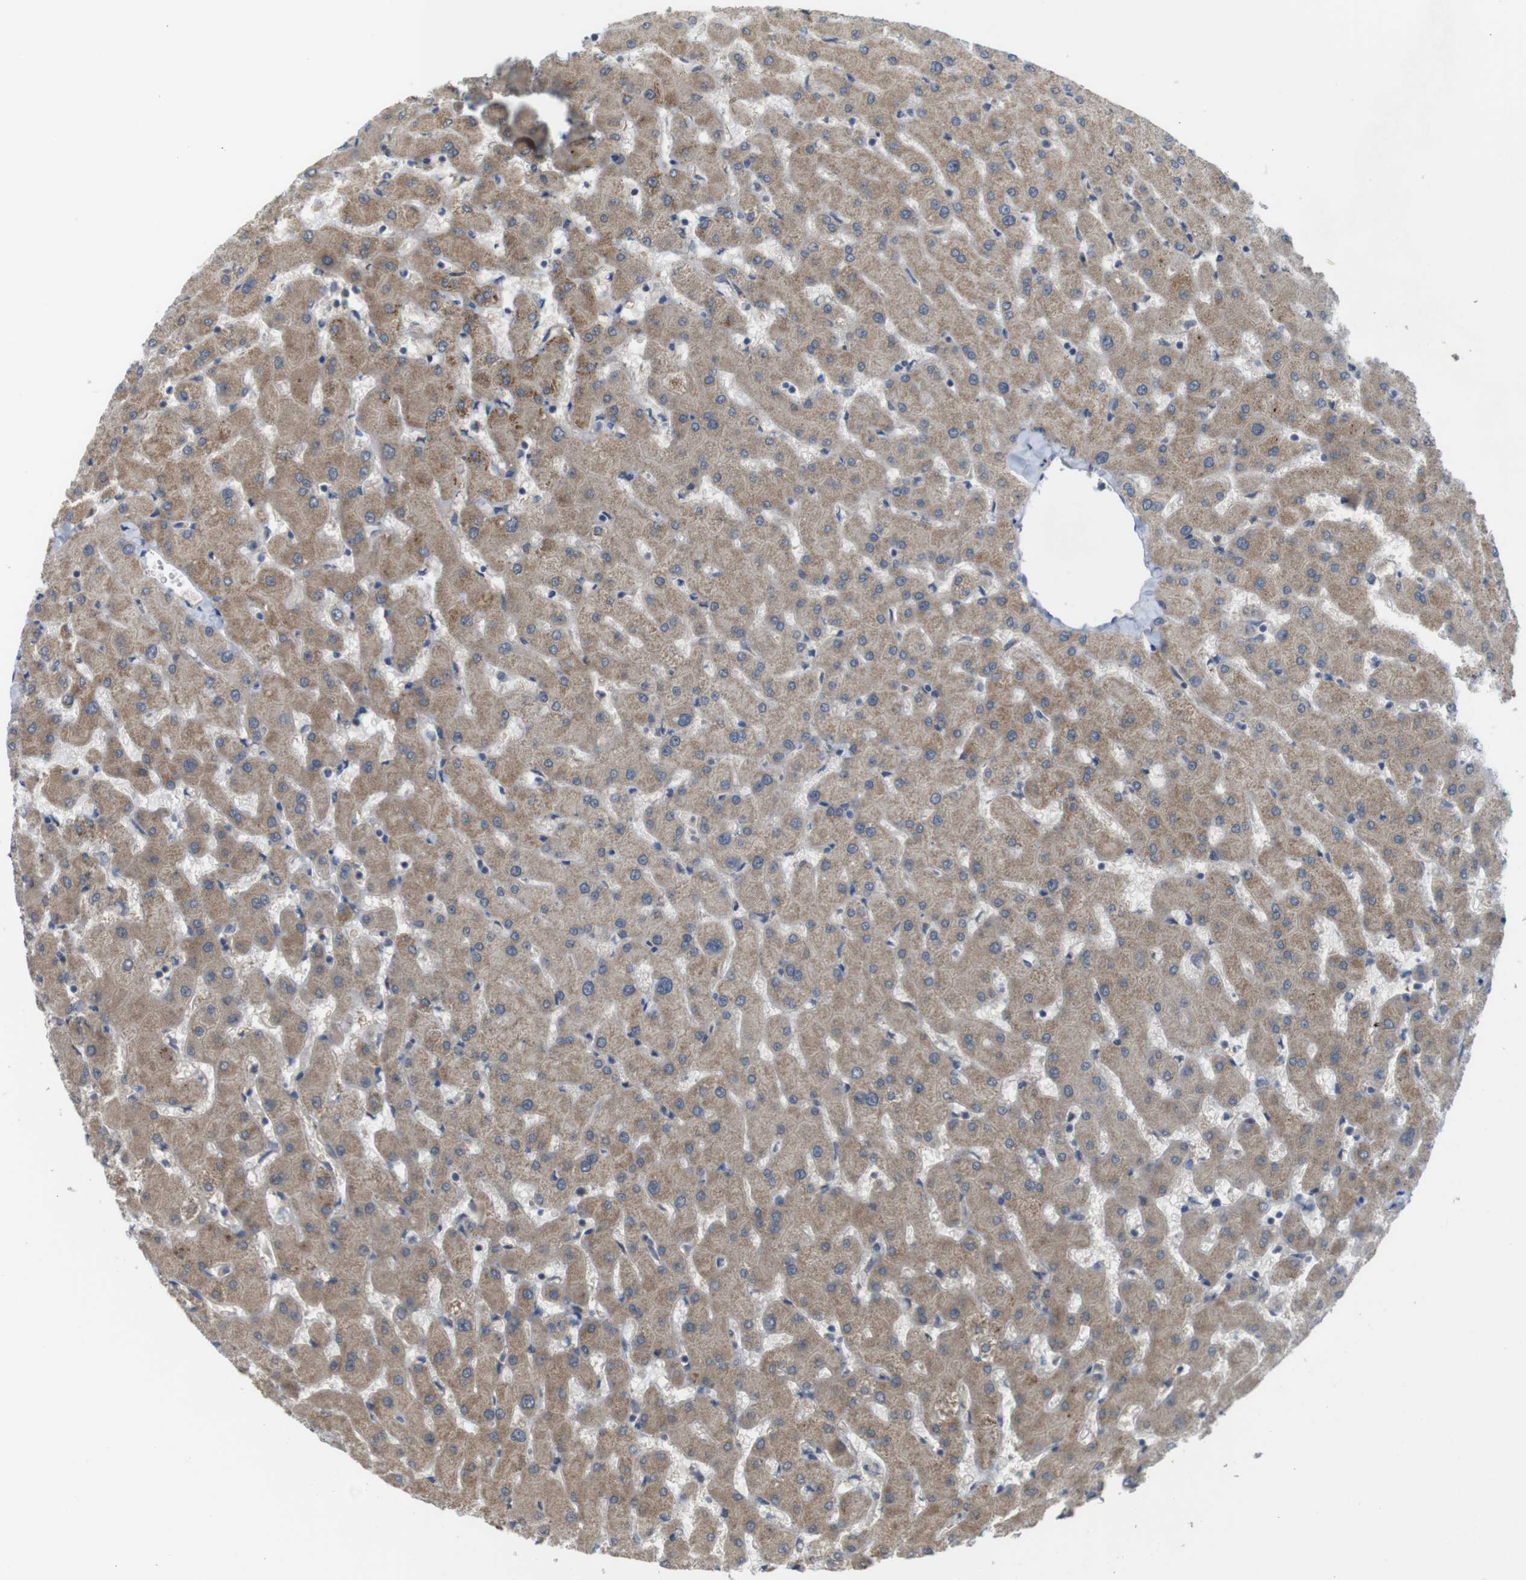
{"staining": {"intensity": "moderate", "quantity": ">75%", "location": "cytoplasmic/membranous"}, "tissue": "liver", "cell_type": "Cholangiocytes", "image_type": "normal", "snomed": [{"axis": "morphology", "description": "Normal tissue, NOS"}, {"axis": "topography", "description": "Liver"}], "caption": "Liver stained with immunohistochemistry (IHC) shows moderate cytoplasmic/membranous staining in about >75% of cholangiocytes. The protein is stained brown, and the nuclei are stained in blue (DAB IHC with brightfield microscopy, high magnification).", "gene": "CDC34", "patient": {"sex": "female", "age": 63}}